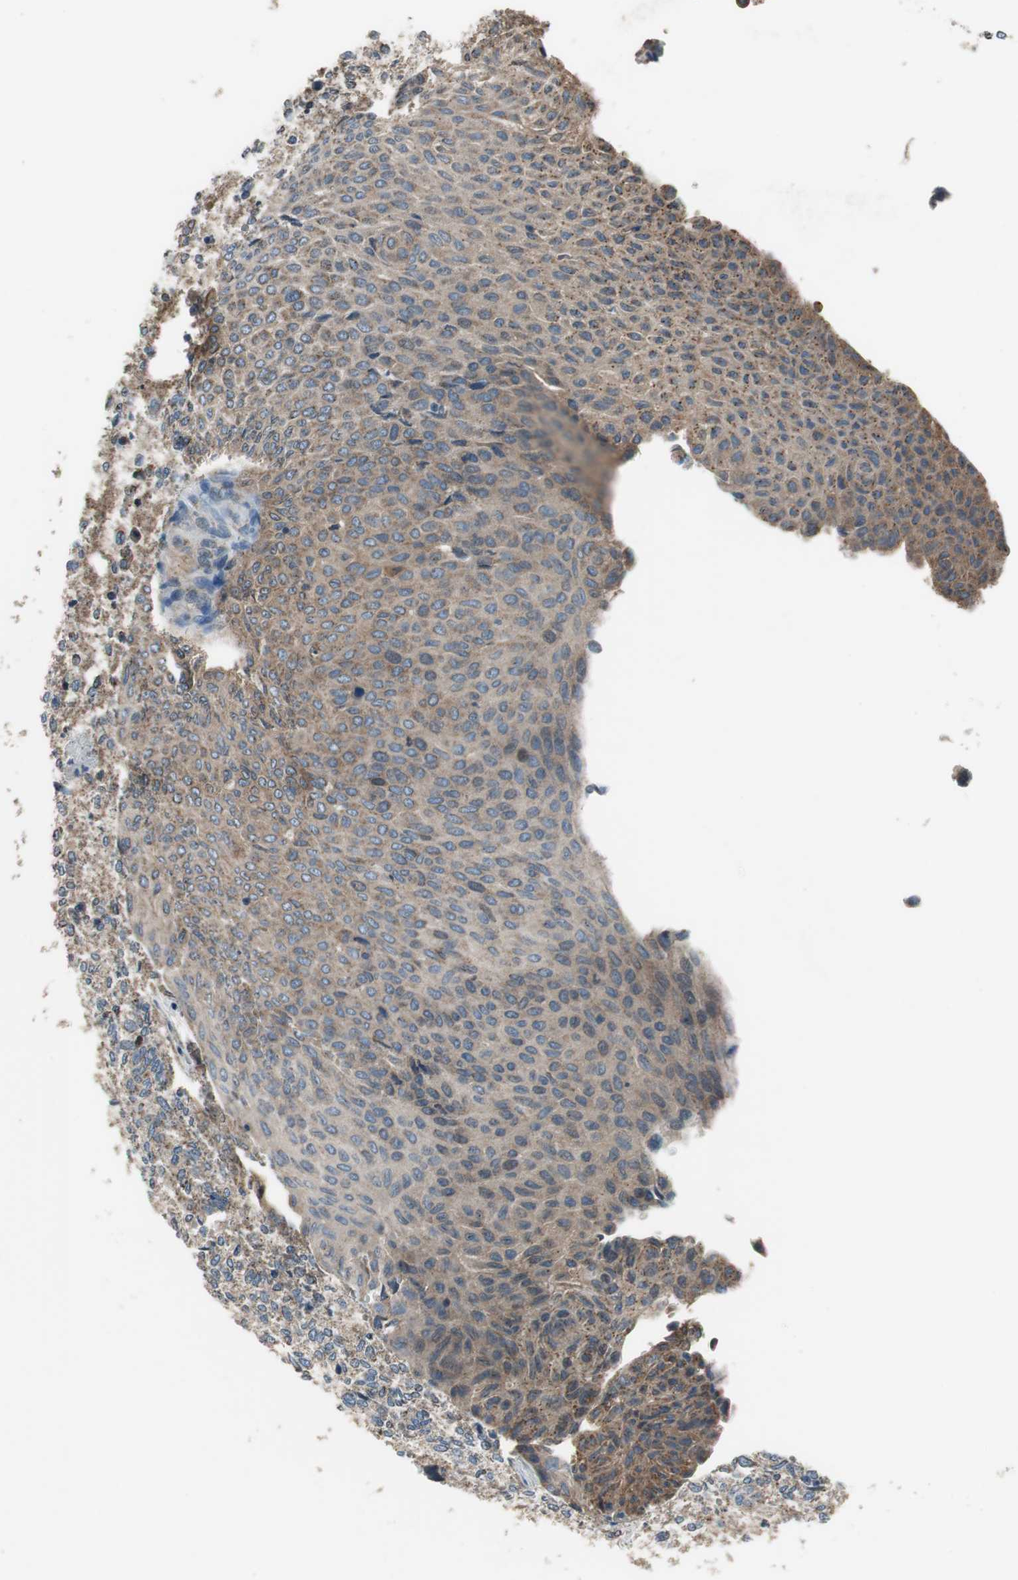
{"staining": {"intensity": "moderate", "quantity": ">75%", "location": "cytoplasmic/membranous"}, "tissue": "urothelial cancer", "cell_type": "Tumor cells", "image_type": "cancer", "snomed": [{"axis": "morphology", "description": "Urothelial carcinoma, Low grade"}, {"axis": "topography", "description": "Urinary bladder"}], "caption": "Immunohistochemical staining of urothelial cancer displays medium levels of moderate cytoplasmic/membranous protein expression in approximately >75% of tumor cells.", "gene": "PI4KB", "patient": {"sex": "male", "age": 78}}